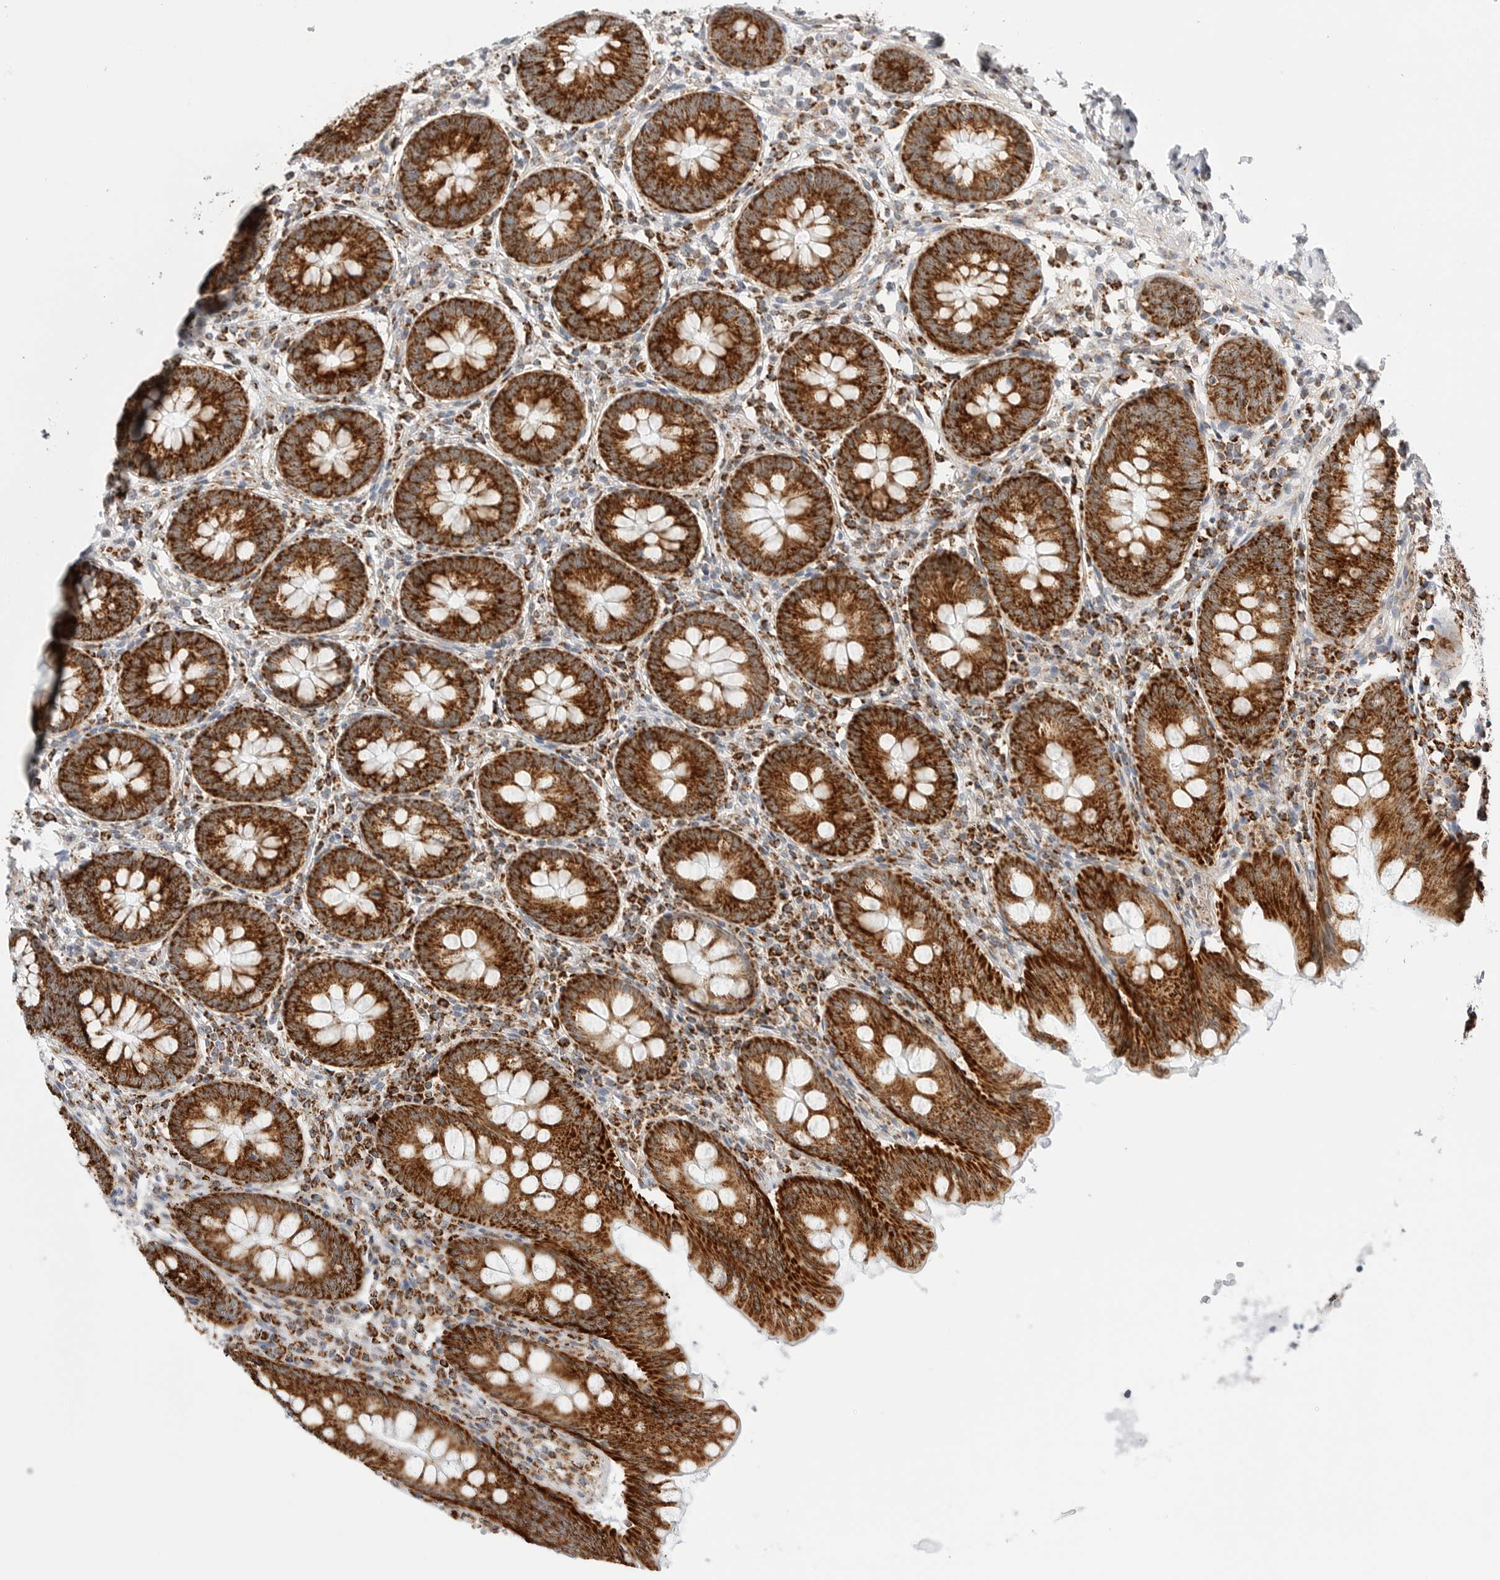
{"staining": {"intensity": "strong", "quantity": ">75%", "location": "cytoplasmic/membranous"}, "tissue": "appendix", "cell_type": "Glandular cells", "image_type": "normal", "snomed": [{"axis": "morphology", "description": "Normal tissue, NOS"}, {"axis": "topography", "description": "Appendix"}], "caption": "Normal appendix reveals strong cytoplasmic/membranous expression in approximately >75% of glandular cells.", "gene": "ATP5IF1", "patient": {"sex": "female", "age": 54}}